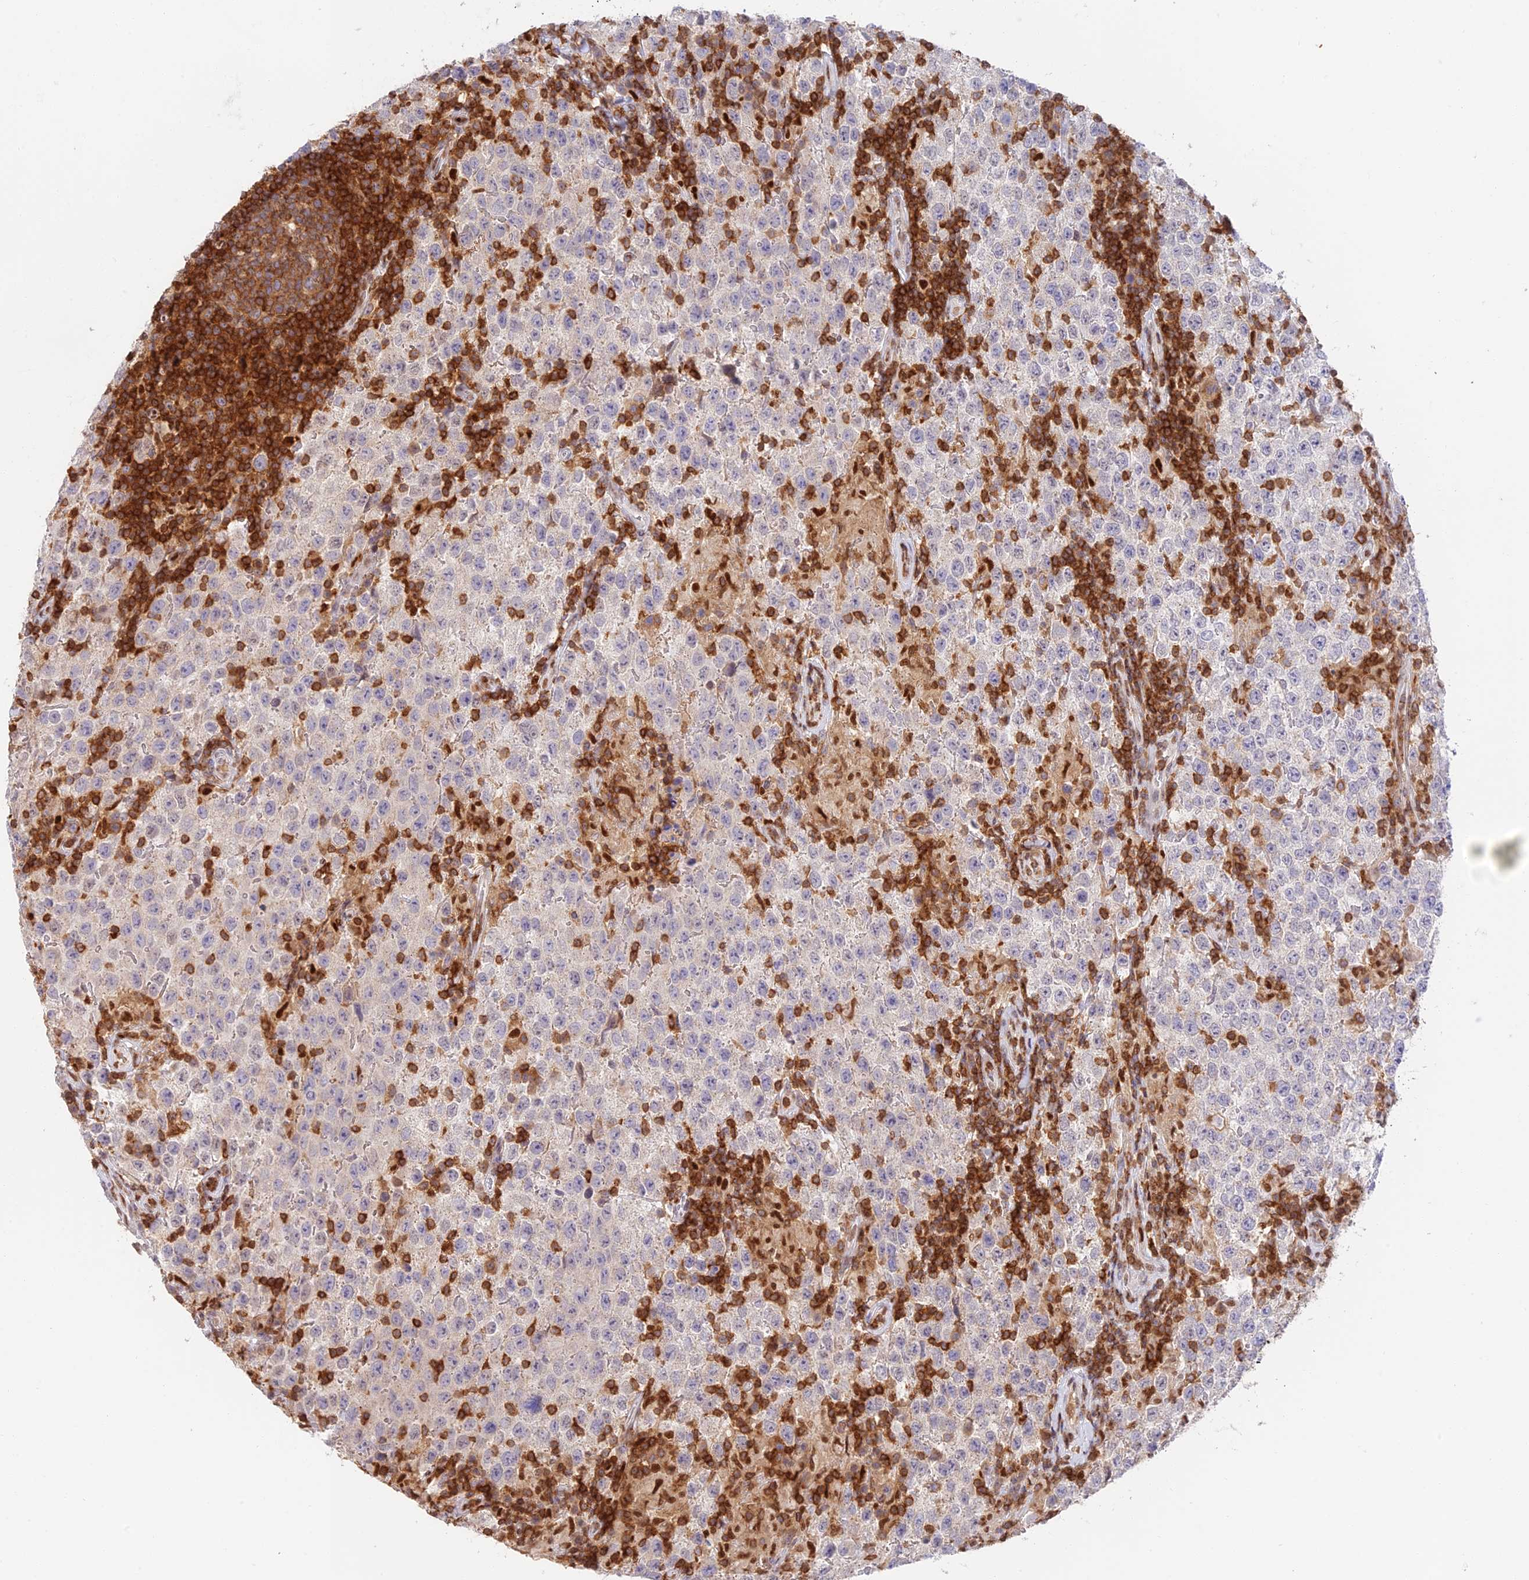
{"staining": {"intensity": "negative", "quantity": "none", "location": "none"}, "tissue": "testis cancer", "cell_type": "Tumor cells", "image_type": "cancer", "snomed": [{"axis": "morphology", "description": "Seminoma, NOS"}, {"axis": "morphology", "description": "Carcinoma, Embryonal, NOS"}, {"axis": "topography", "description": "Testis"}], "caption": "Immunohistochemistry histopathology image of testis embryonal carcinoma stained for a protein (brown), which displays no positivity in tumor cells. (Stains: DAB immunohistochemistry (IHC) with hematoxylin counter stain, Microscopy: brightfield microscopy at high magnification).", "gene": "DENND1C", "patient": {"sex": "male", "age": 41}}